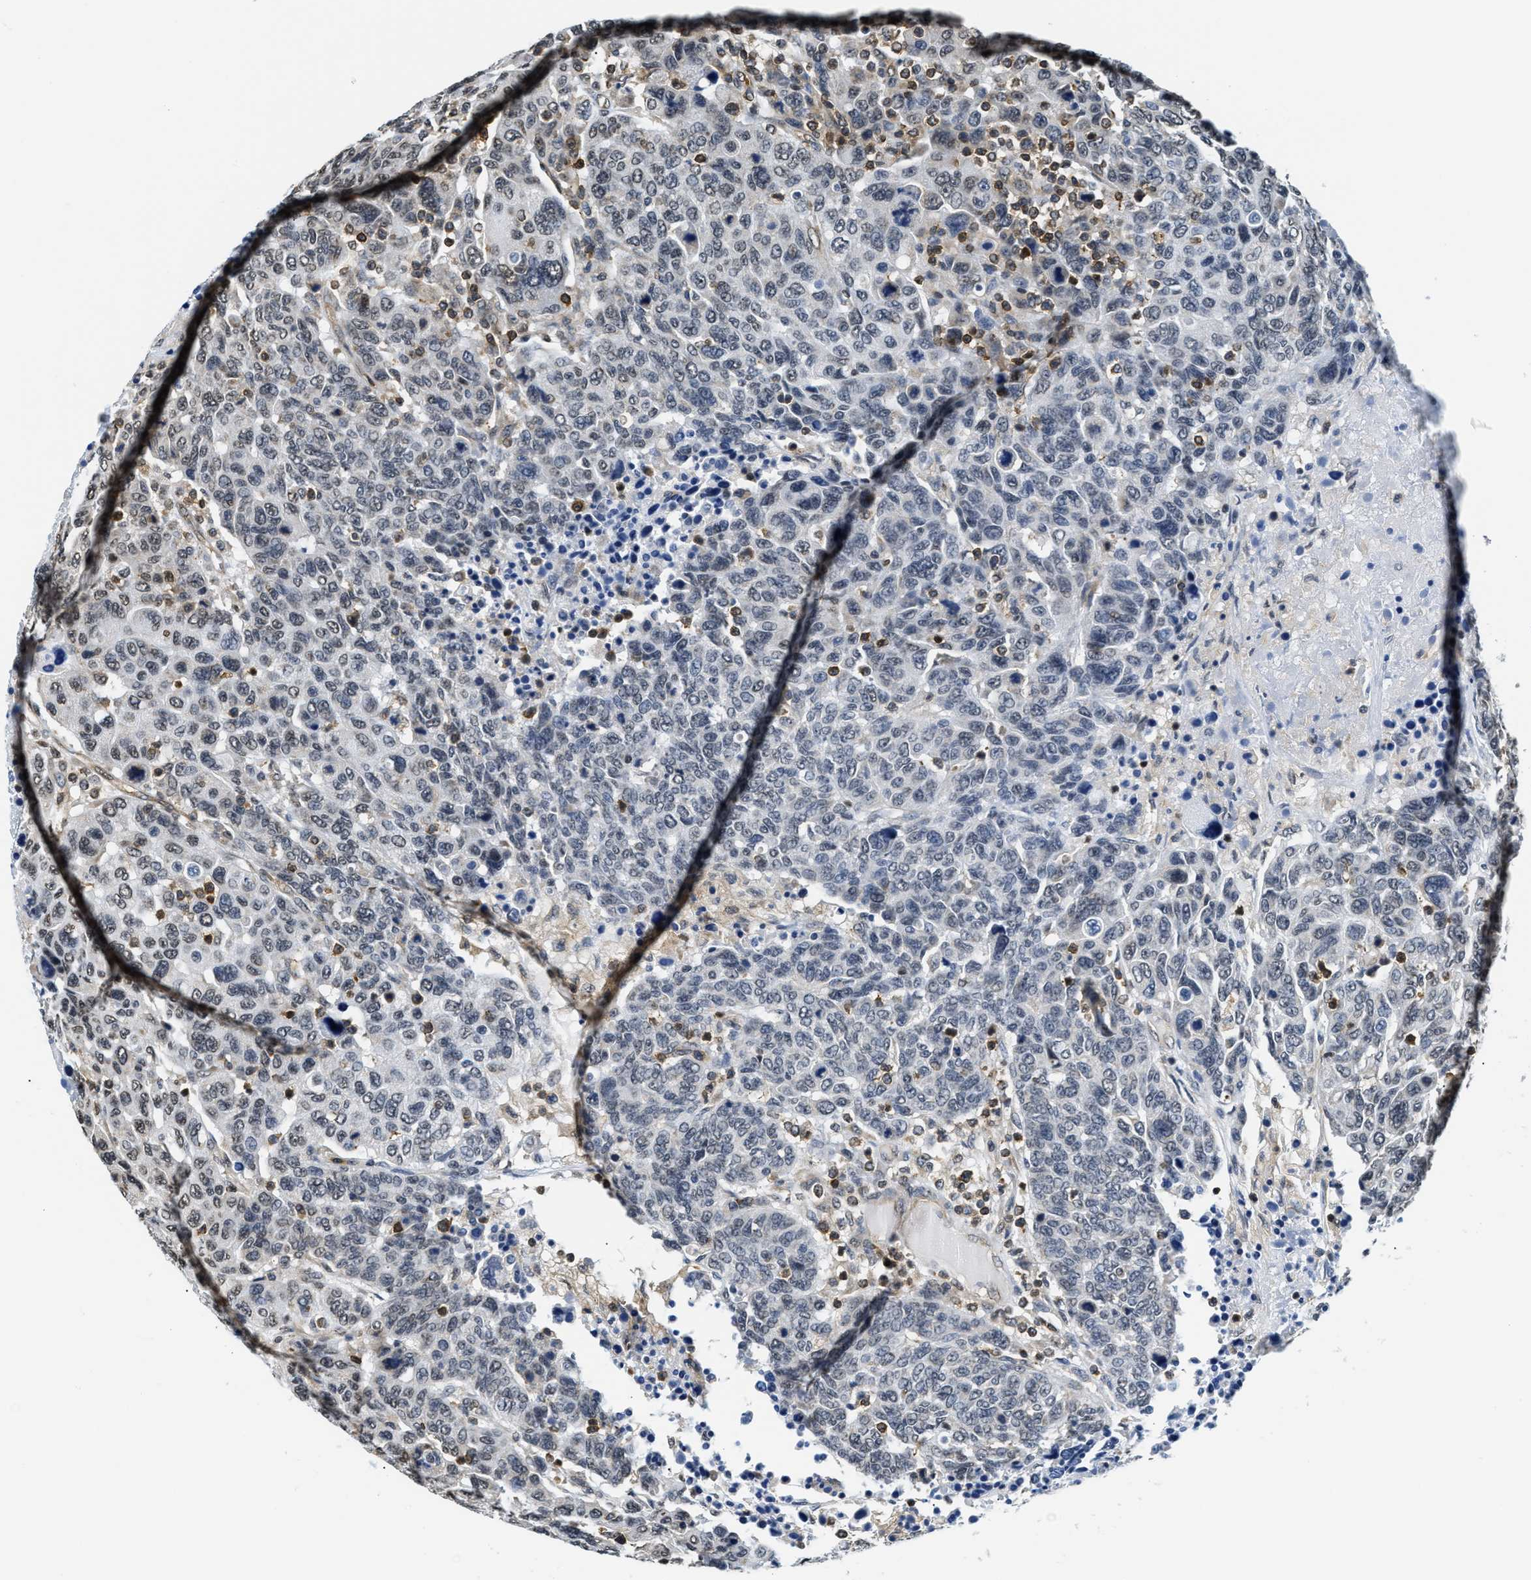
{"staining": {"intensity": "weak", "quantity": "<25%", "location": "nuclear"}, "tissue": "breast cancer", "cell_type": "Tumor cells", "image_type": "cancer", "snomed": [{"axis": "morphology", "description": "Duct carcinoma"}, {"axis": "topography", "description": "Breast"}], "caption": "DAB immunohistochemical staining of human breast cancer exhibits no significant positivity in tumor cells.", "gene": "STK10", "patient": {"sex": "female", "age": 37}}